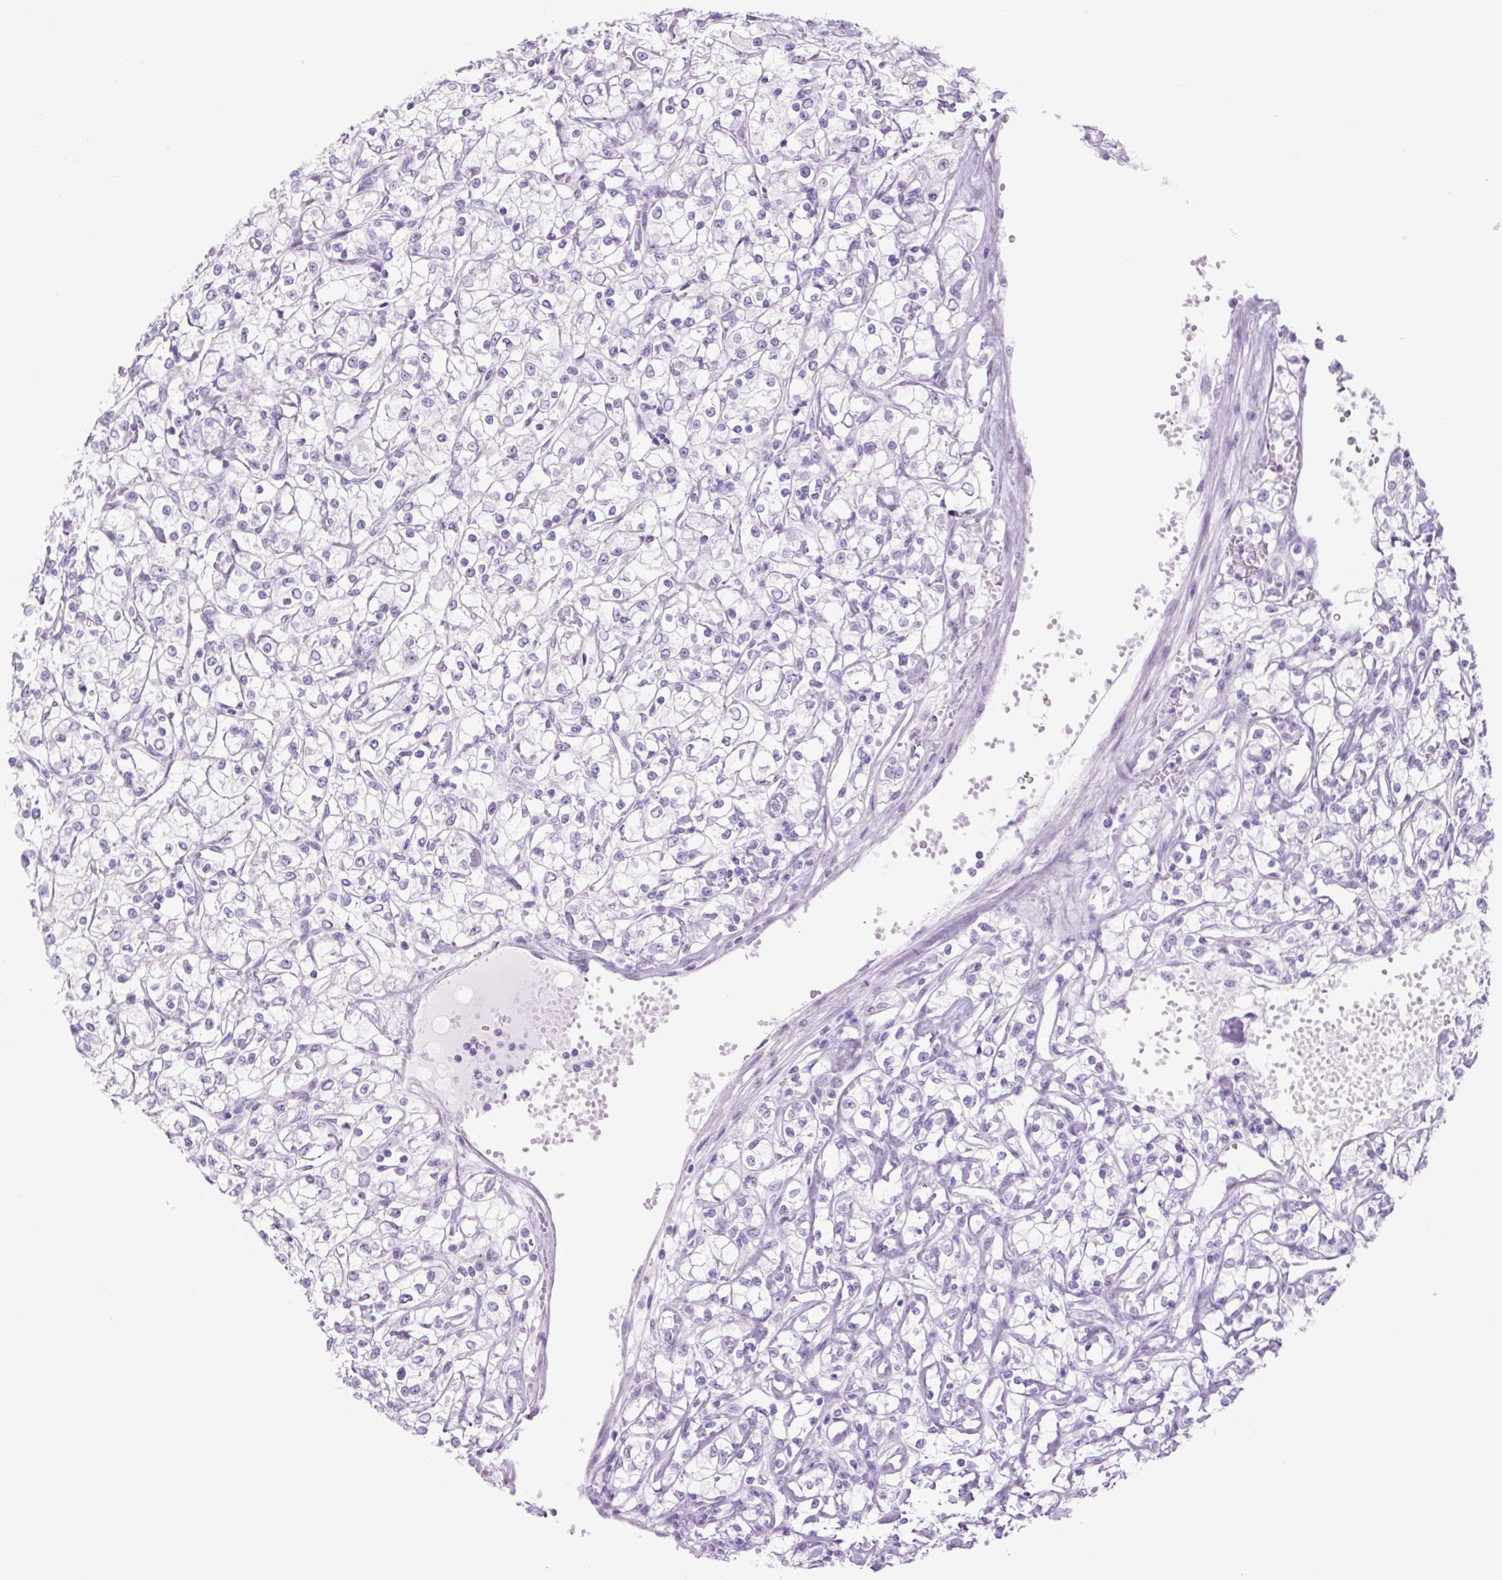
{"staining": {"intensity": "negative", "quantity": "none", "location": "none"}, "tissue": "renal cancer", "cell_type": "Tumor cells", "image_type": "cancer", "snomed": [{"axis": "morphology", "description": "Adenocarcinoma, NOS"}, {"axis": "topography", "description": "Kidney"}], "caption": "Immunohistochemistry (IHC) of human renal adenocarcinoma demonstrates no positivity in tumor cells.", "gene": "TFF2", "patient": {"sex": "female", "age": 59}}